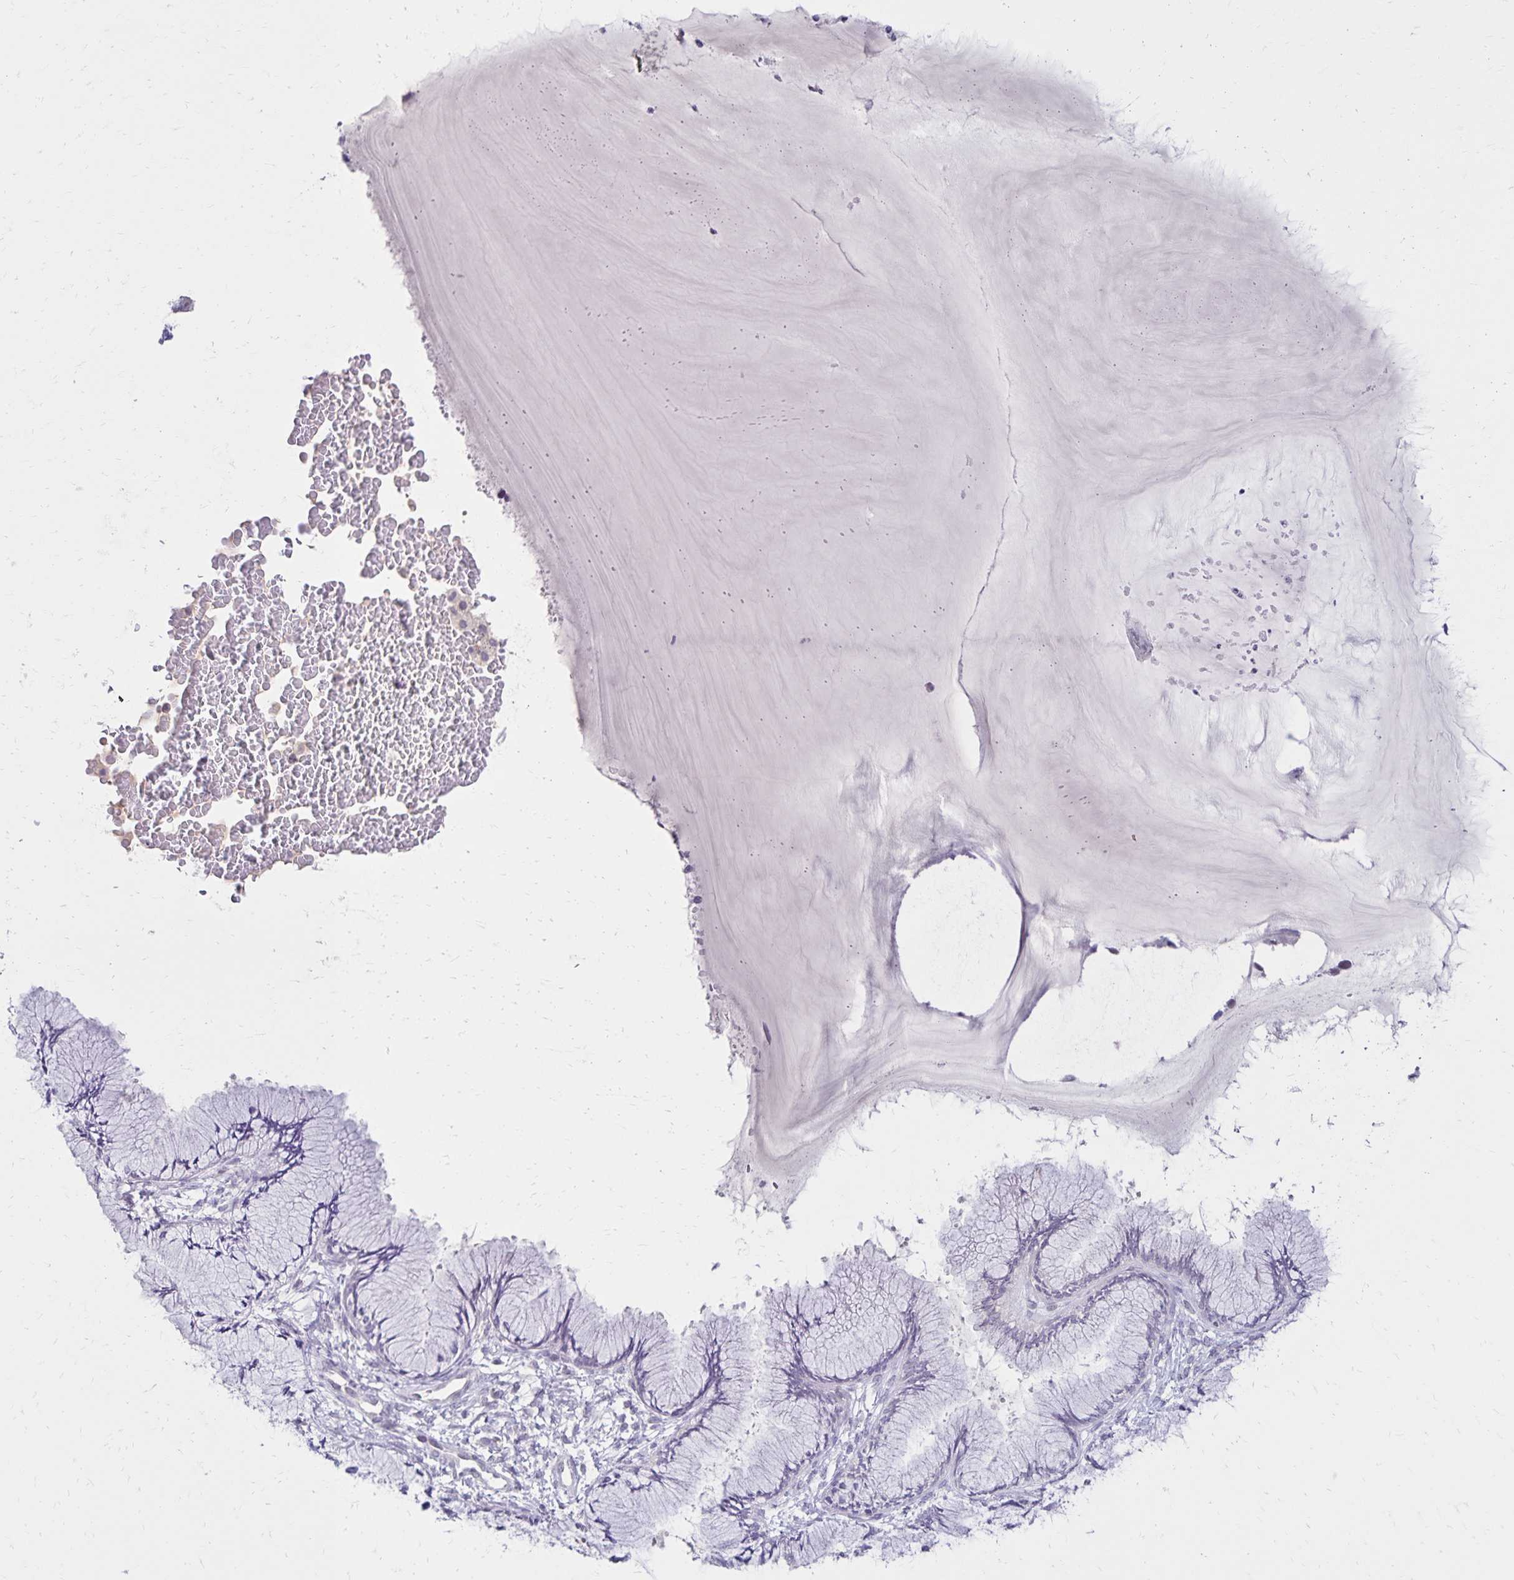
{"staining": {"intensity": "weak", "quantity": "25%-75%", "location": "cytoplasmic/membranous,nuclear"}, "tissue": "cervix", "cell_type": "Glandular cells", "image_type": "normal", "snomed": [{"axis": "morphology", "description": "Normal tissue, NOS"}, {"axis": "topography", "description": "Cervix"}], "caption": "An image of human cervix stained for a protein displays weak cytoplasmic/membranous,nuclear brown staining in glandular cells.", "gene": "FAM166C", "patient": {"sex": "female", "age": 37}}